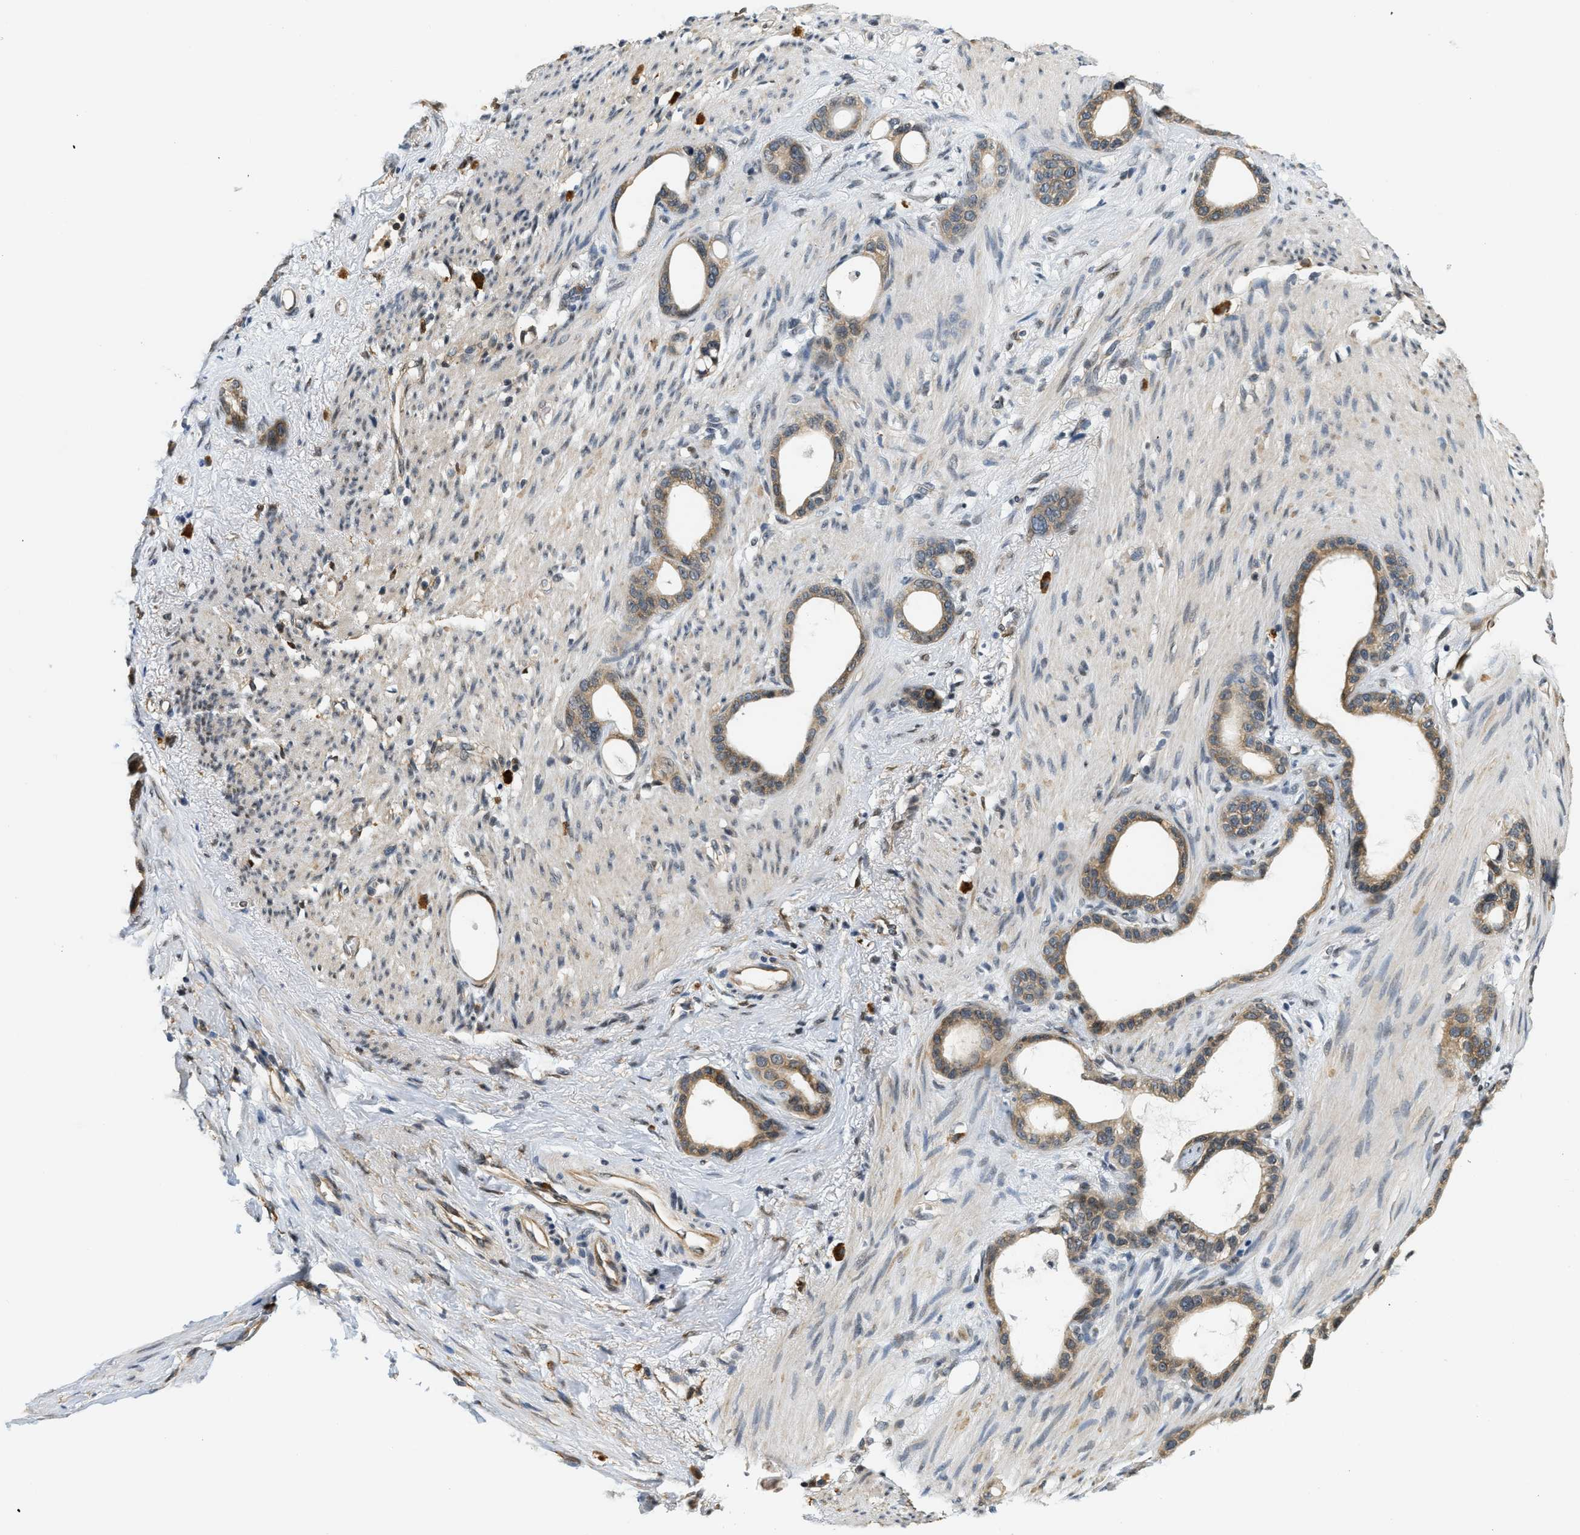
{"staining": {"intensity": "moderate", "quantity": ">75%", "location": "cytoplasmic/membranous"}, "tissue": "stomach cancer", "cell_type": "Tumor cells", "image_type": "cancer", "snomed": [{"axis": "morphology", "description": "Adenocarcinoma, NOS"}, {"axis": "topography", "description": "Stomach"}], "caption": "There is medium levels of moderate cytoplasmic/membranous staining in tumor cells of stomach cancer, as demonstrated by immunohistochemical staining (brown color).", "gene": "KMT2A", "patient": {"sex": "female", "age": 75}}